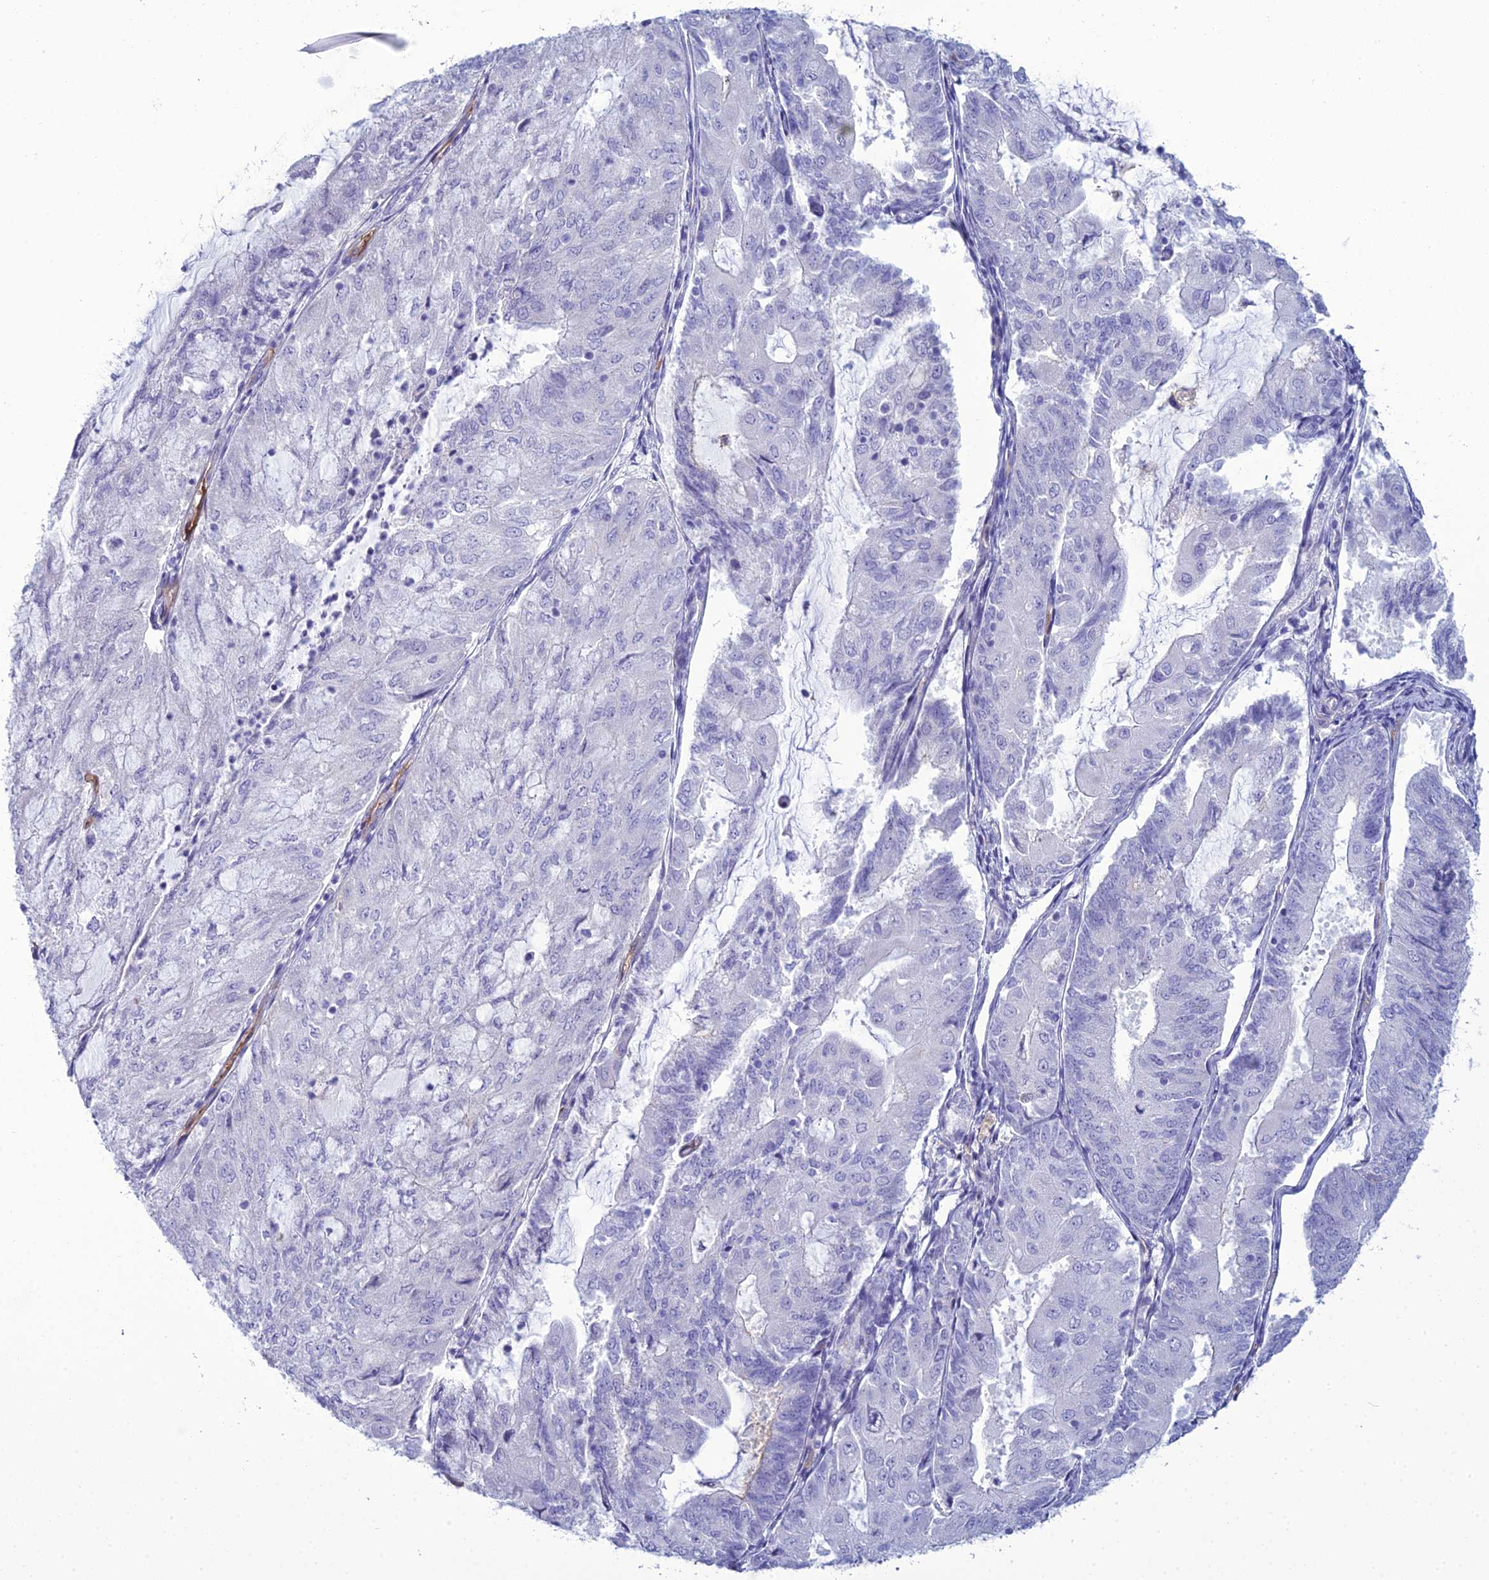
{"staining": {"intensity": "negative", "quantity": "none", "location": "none"}, "tissue": "endometrial cancer", "cell_type": "Tumor cells", "image_type": "cancer", "snomed": [{"axis": "morphology", "description": "Adenocarcinoma, NOS"}, {"axis": "topography", "description": "Endometrium"}], "caption": "IHC of adenocarcinoma (endometrial) reveals no staining in tumor cells.", "gene": "ACE", "patient": {"sex": "female", "age": 81}}